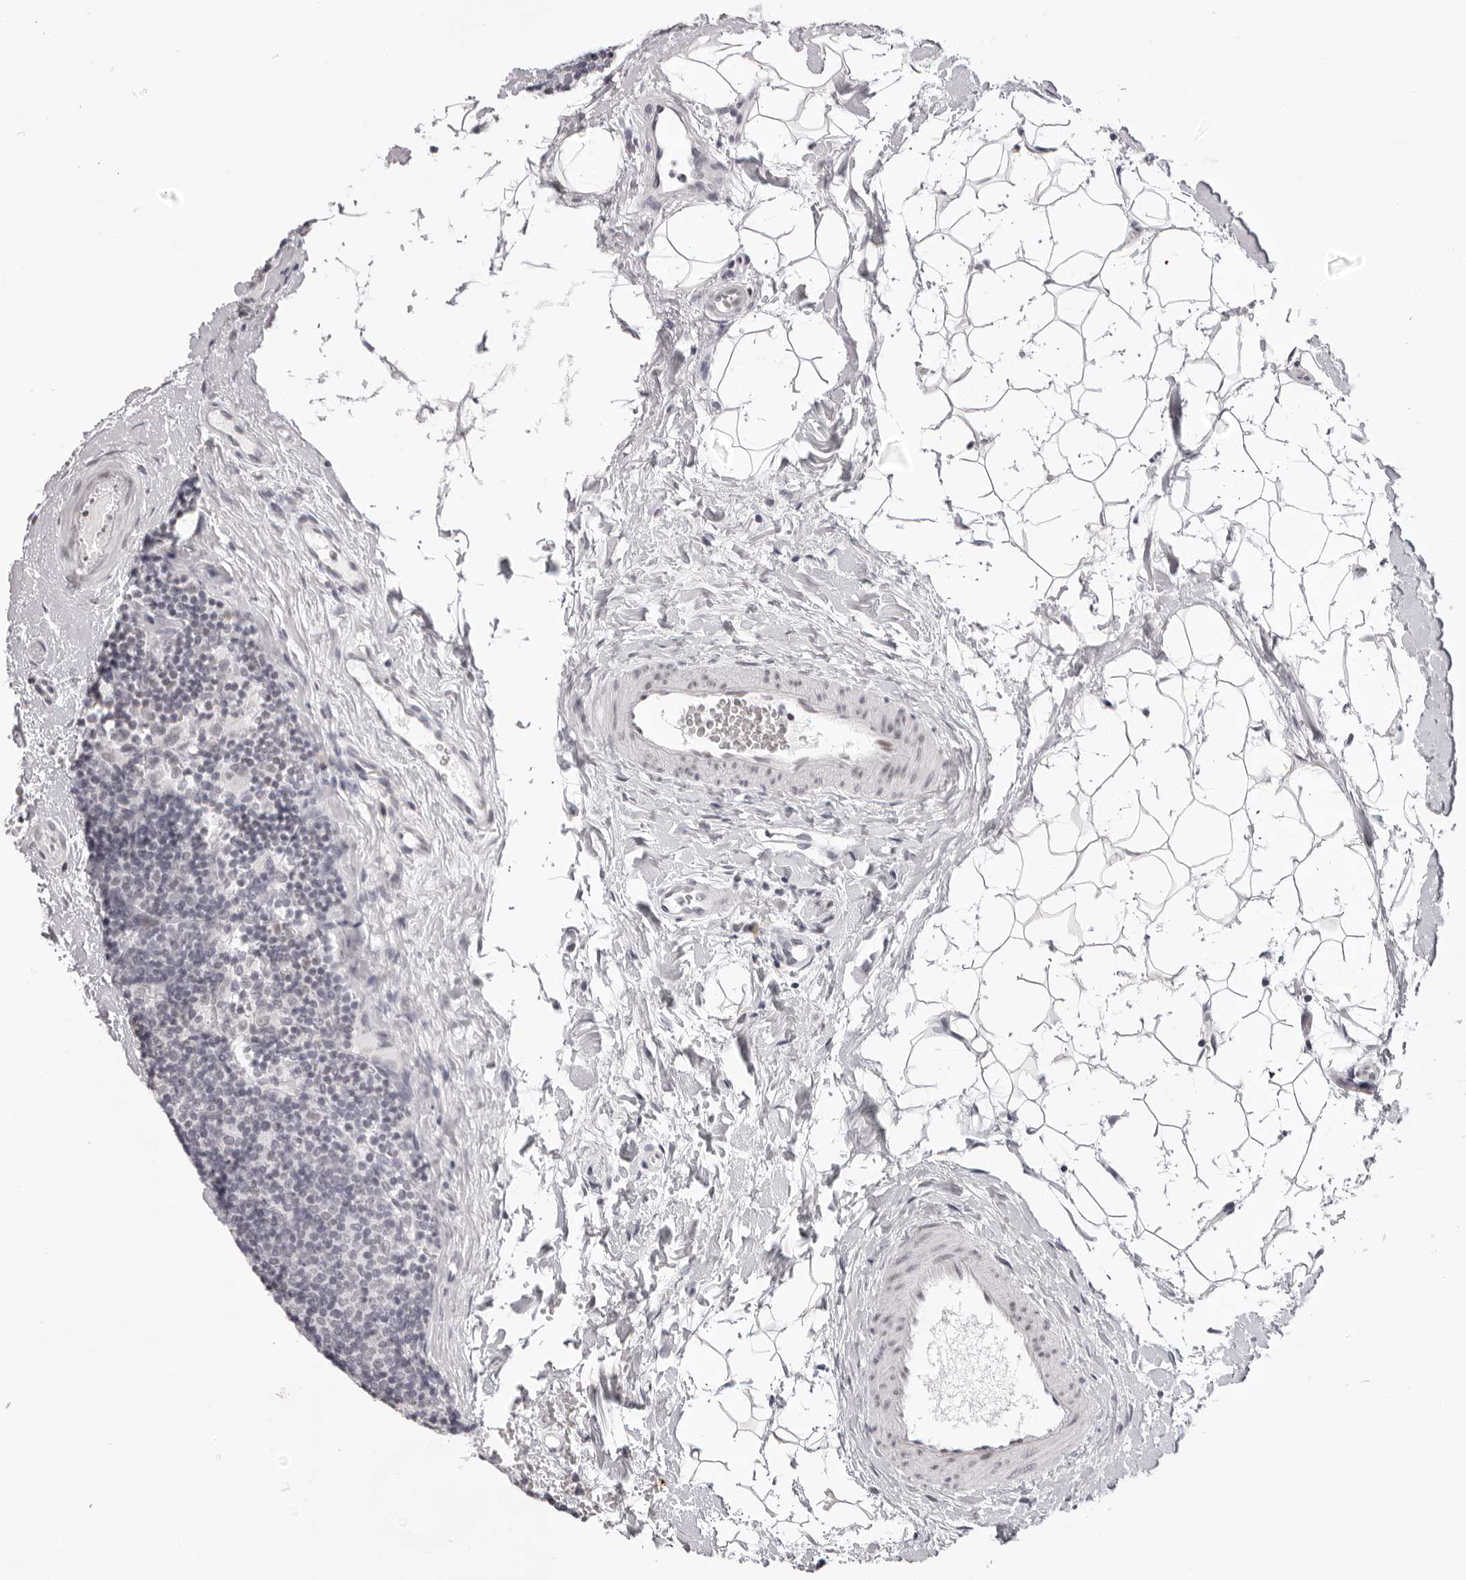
{"staining": {"intensity": "negative", "quantity": "none", "location": "none"}, "tissue": "lymph node", "cell_type": "Germinal center cells", "image_type": "normal", "snomed": [{"axis": "morphology", "description": "Normal tissue, NOS"}, {"axis": "topography", "description": "Lymph node"}], "caption": "Human lymph node stained for a protein using immunohistochemistry exhibits no staining in germinal center cells.", "gene": "MAFK", "patient": {"sex": "female", "age": 22}}